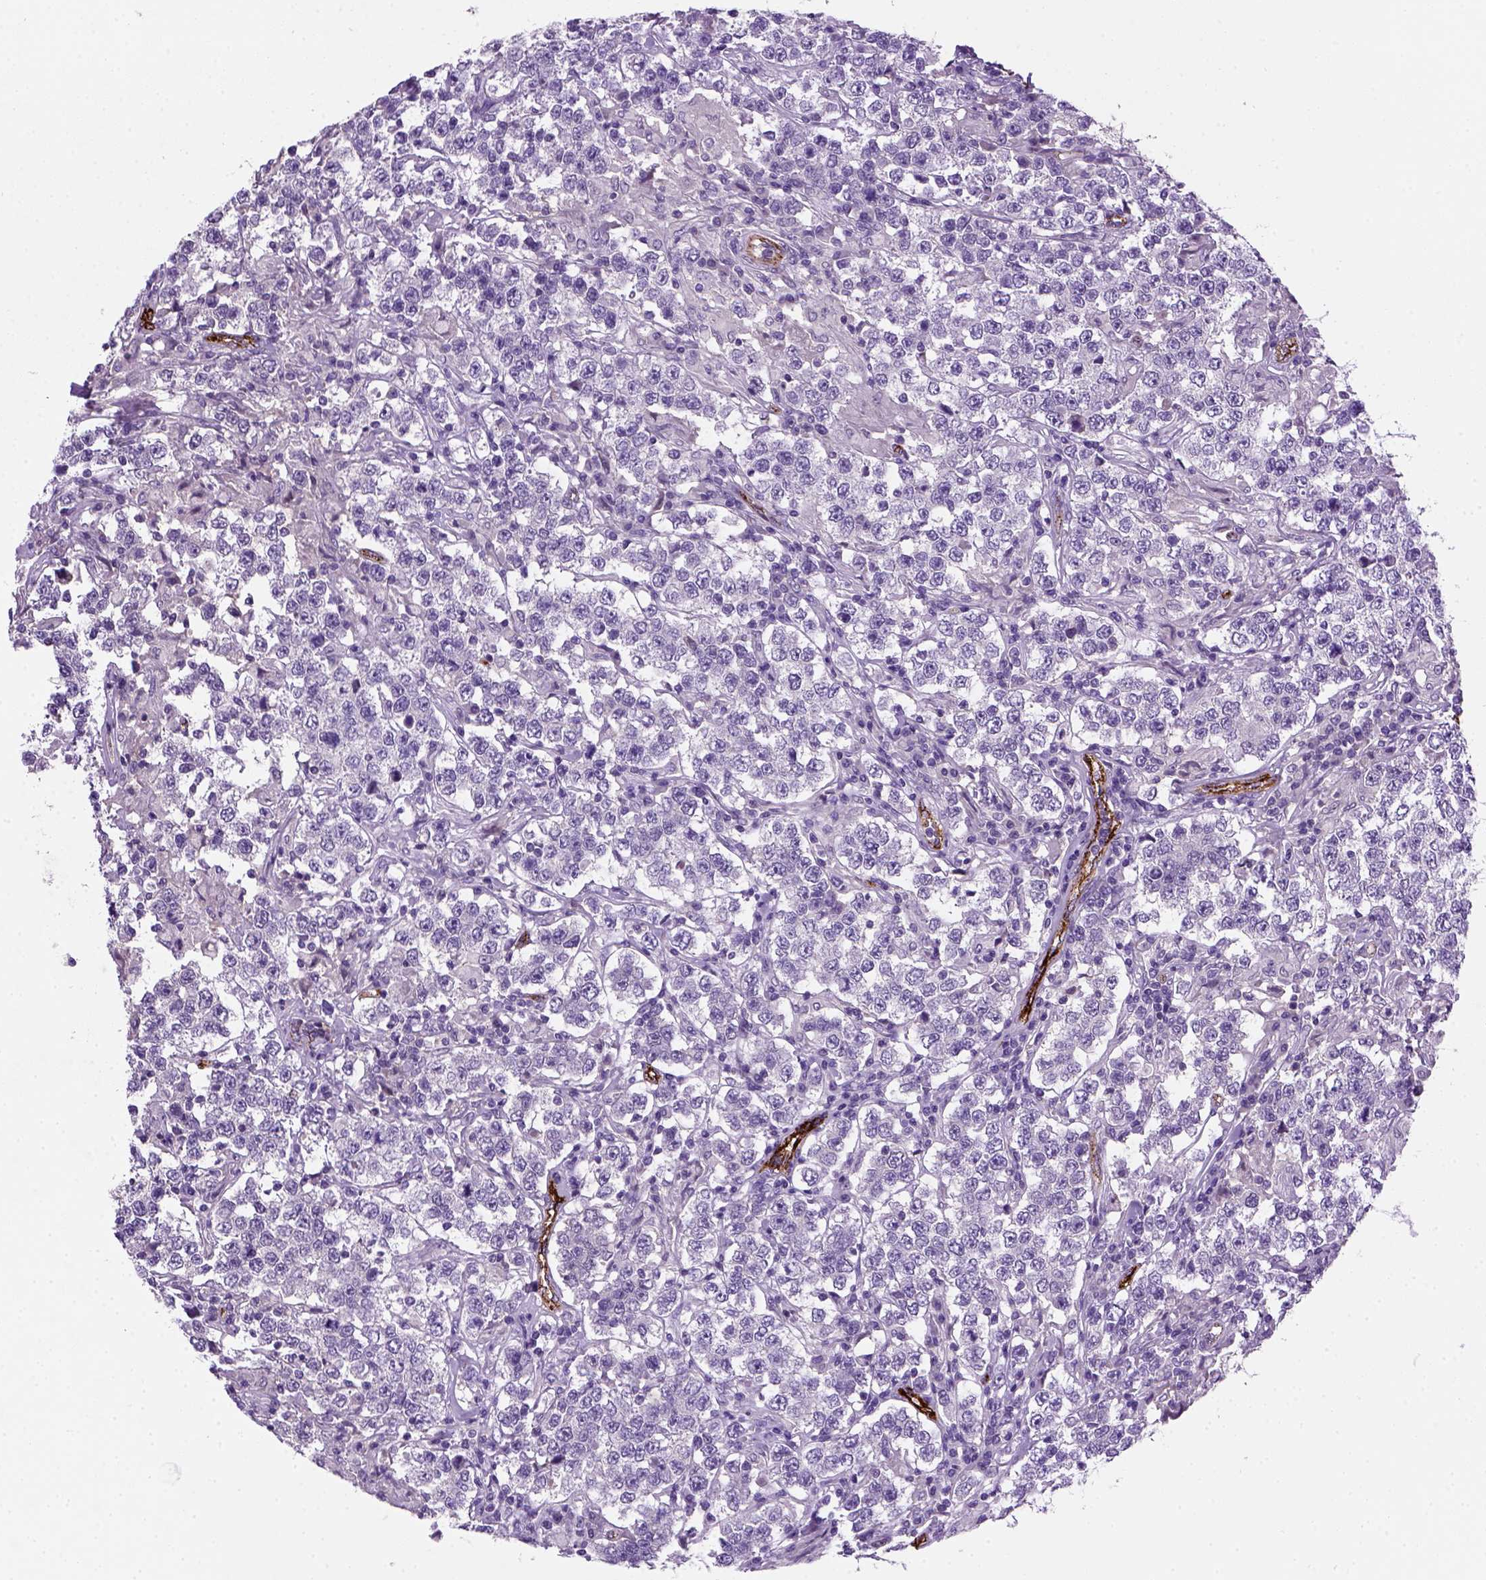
{"staining": {"intensity": "negative", "quantity": "none", "location": "none"}, "tissue": "testis cancer", "cell_type": "Tumor cells", "image_type": "cancer", "snomed": [{"axis": "morphology", "description": "Seminoma, NOS"}, {"axis": "morphology", "description": "Carcinoma, Embryonal, NOS"}, {"axis": "topography", "description": "Testis"}], "caption": "Photomicrograph shows no protein expression in tumor cells of embryonal carcinoma (testis) tissue. The staining is performed using DAB brown chromogen with nuclei counter-stained in using hematoxylin.", "gene": "VWF", "patient": {"sex": "male", "age": 41}}